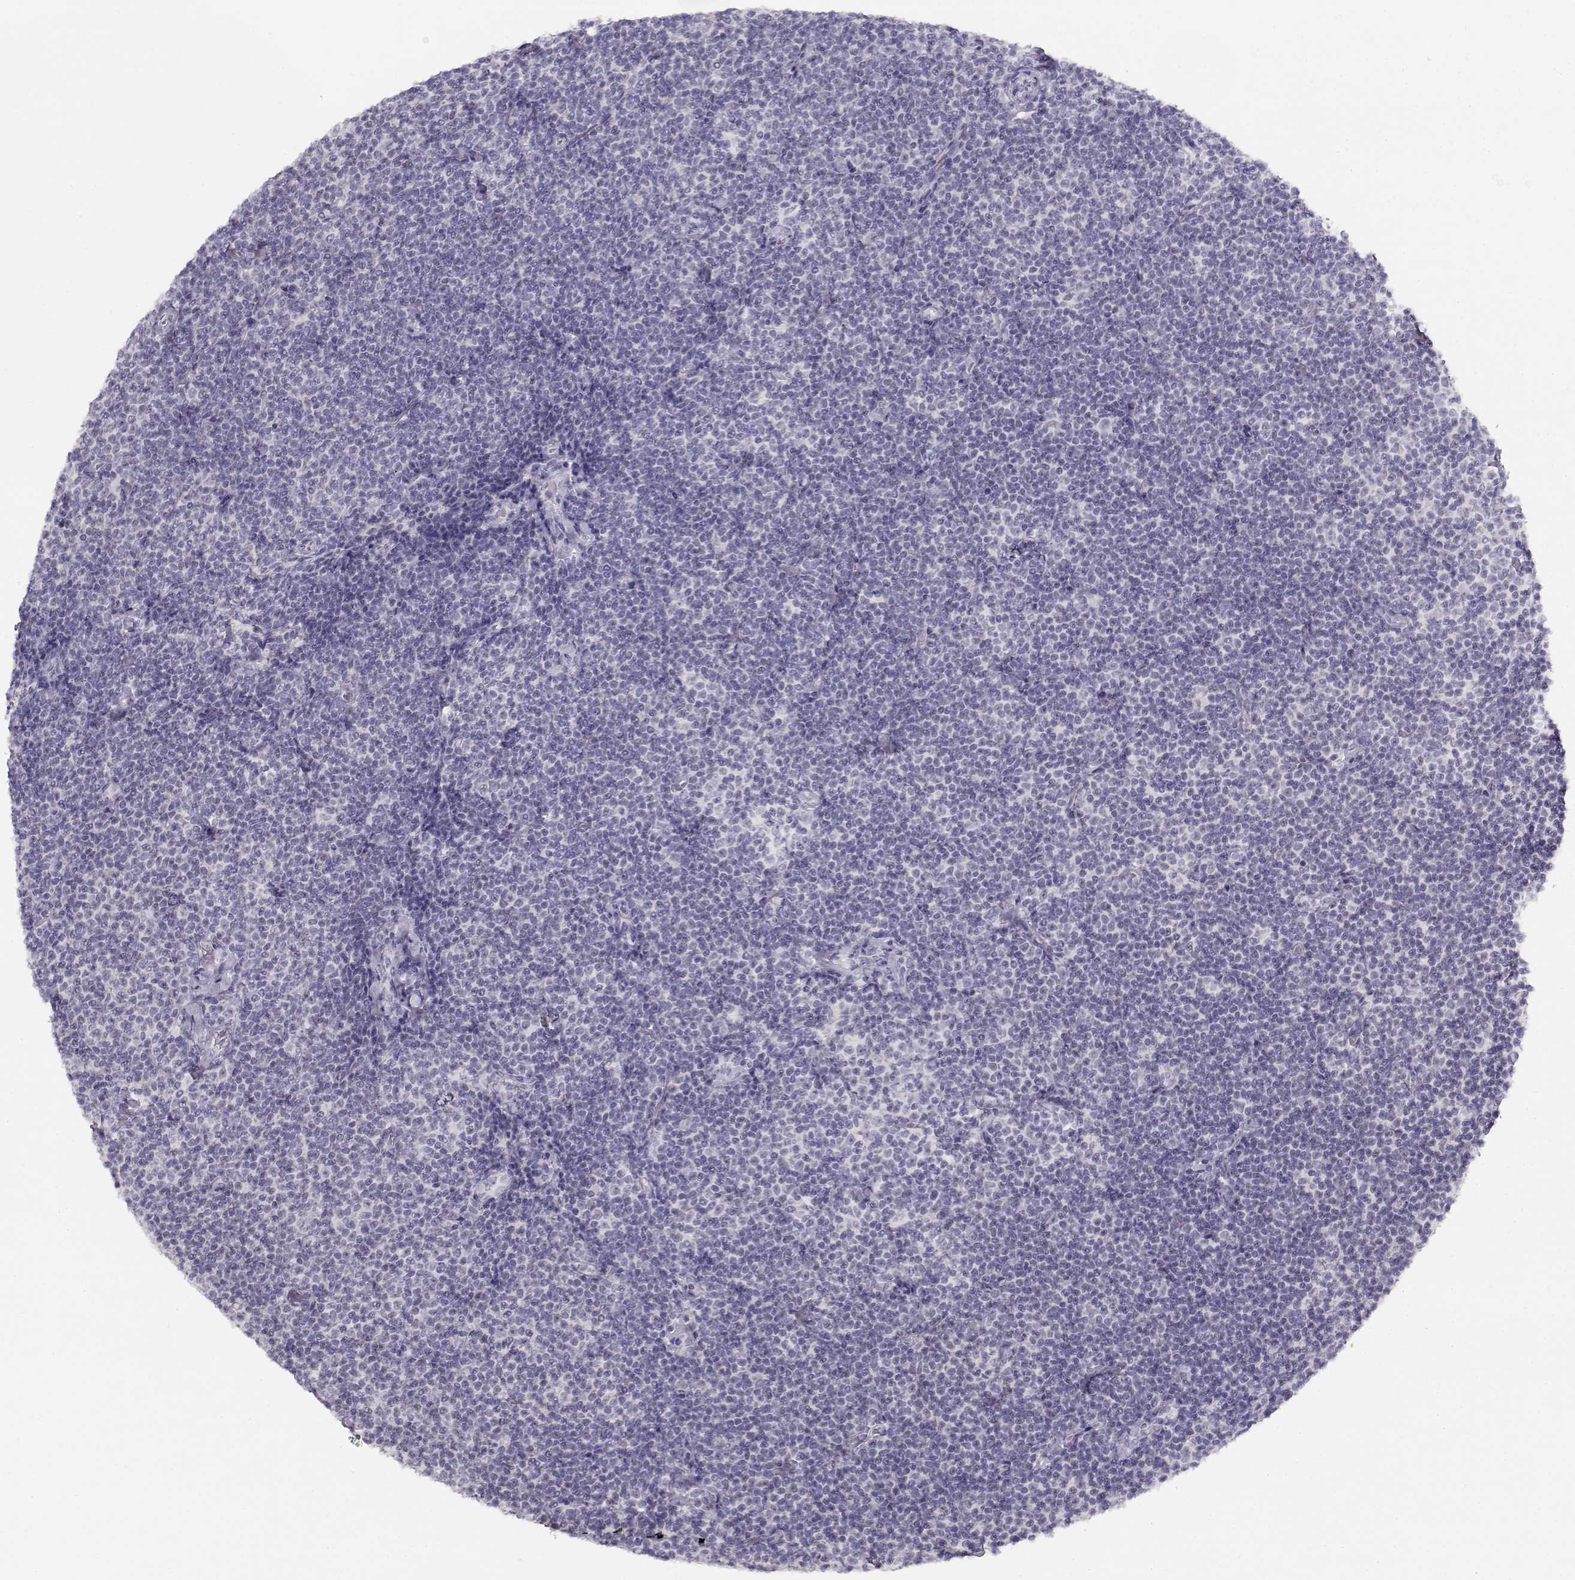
{"staining": {"intensity": "negative", "quantity": "none", "location": "none"}, "tissue": "lymphoma", "cell_type": "Tumor cells", "image_type": "cancer", "snomed": [{"axis": "morphology", "description": "Malignant lymphoma, non-Hodgkin's type, Low grade"}, {"axis": "topography", "description": "Lymph node"}], "caption": "Immunohistochemistry image of lymphoma stained for a protein (brown), which displays no staining in tumor cells.", "gene": "IMPG1", "patient": {"sex": "male", "age": 81}}